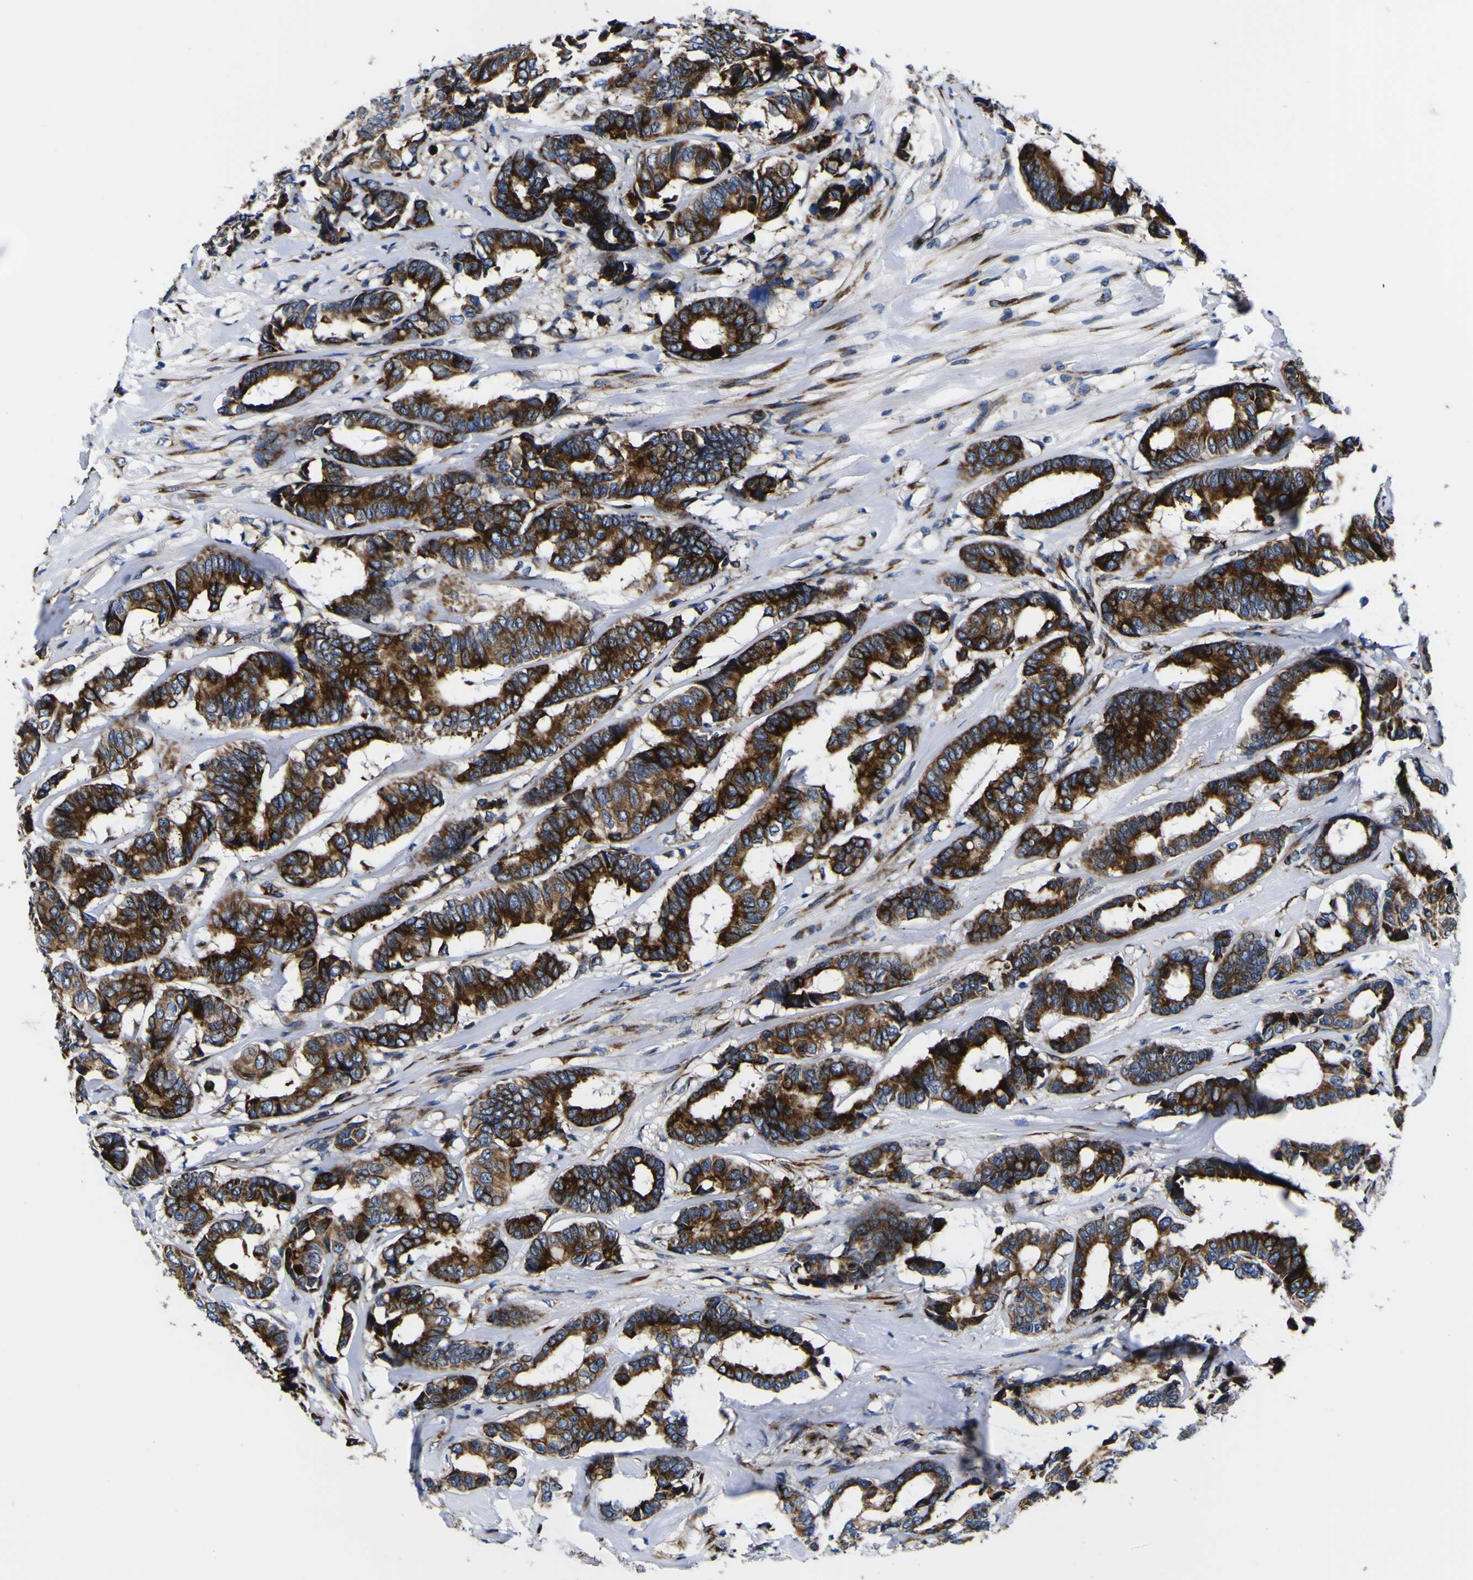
{"staining": {"intensity": "strong", "quantity": ">75%", "location": "cytoplasmic/membranous"}, "tissue": "breast cancer", "cell_type": "Tumor cells", "image_type": "cancer", "snomed": [{"axis": "morphology", "description": "Duct carcinoma"}, {"axis": "topography", "description": "Breast"}], "caption": "This is a histology image of IHC staining of breast cancer, which shows strong staining in the cytoplasmic/membranous of tumor cells.", "gene": "SCD", "patient": {"sex": "female", "age": 87}}